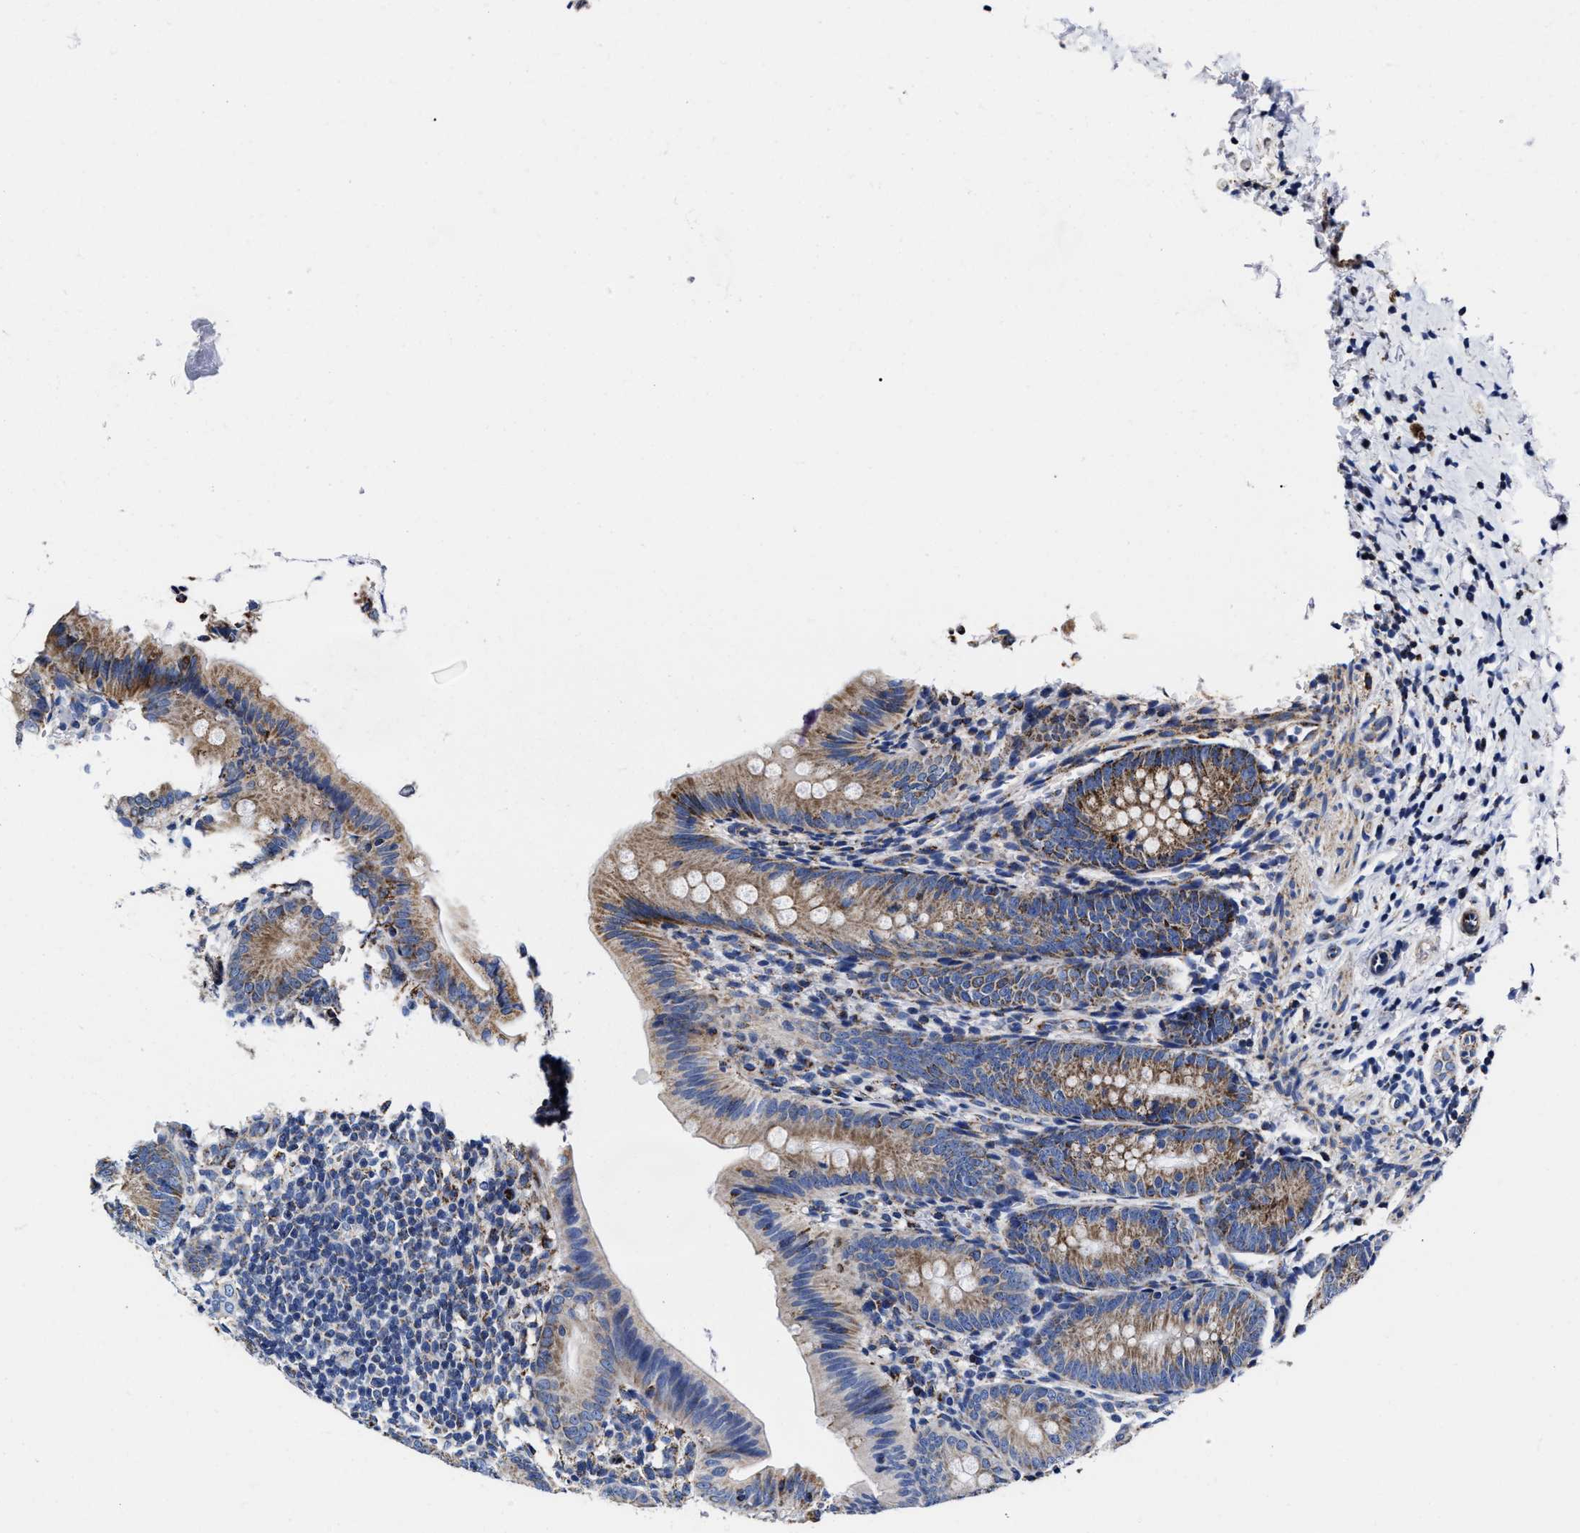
{"staining": {"intensity": "moderate", "quantity": "25%-75%", "location": "cytoplasmic/membranous"}, "tissue": "appendix", "cell_type": "Glandular cells", "image_type": "normal", "snomed": [{"axis": "morphology", "description": "Normal tissue, NOS"}, {"axis": "topography", "description": "Appendix"}], "caption": "High-power microscopy captured an IHC micrograph of unremarkable appendix, revealing moderate cytoplasmic/membranous positivity in about 25%-75% of glandular cells. (brown staining indicates protein expression, while blue staining denotes nuclei).", "gene": "HINT2", "patient": {"sex": "male", "age": 1}}